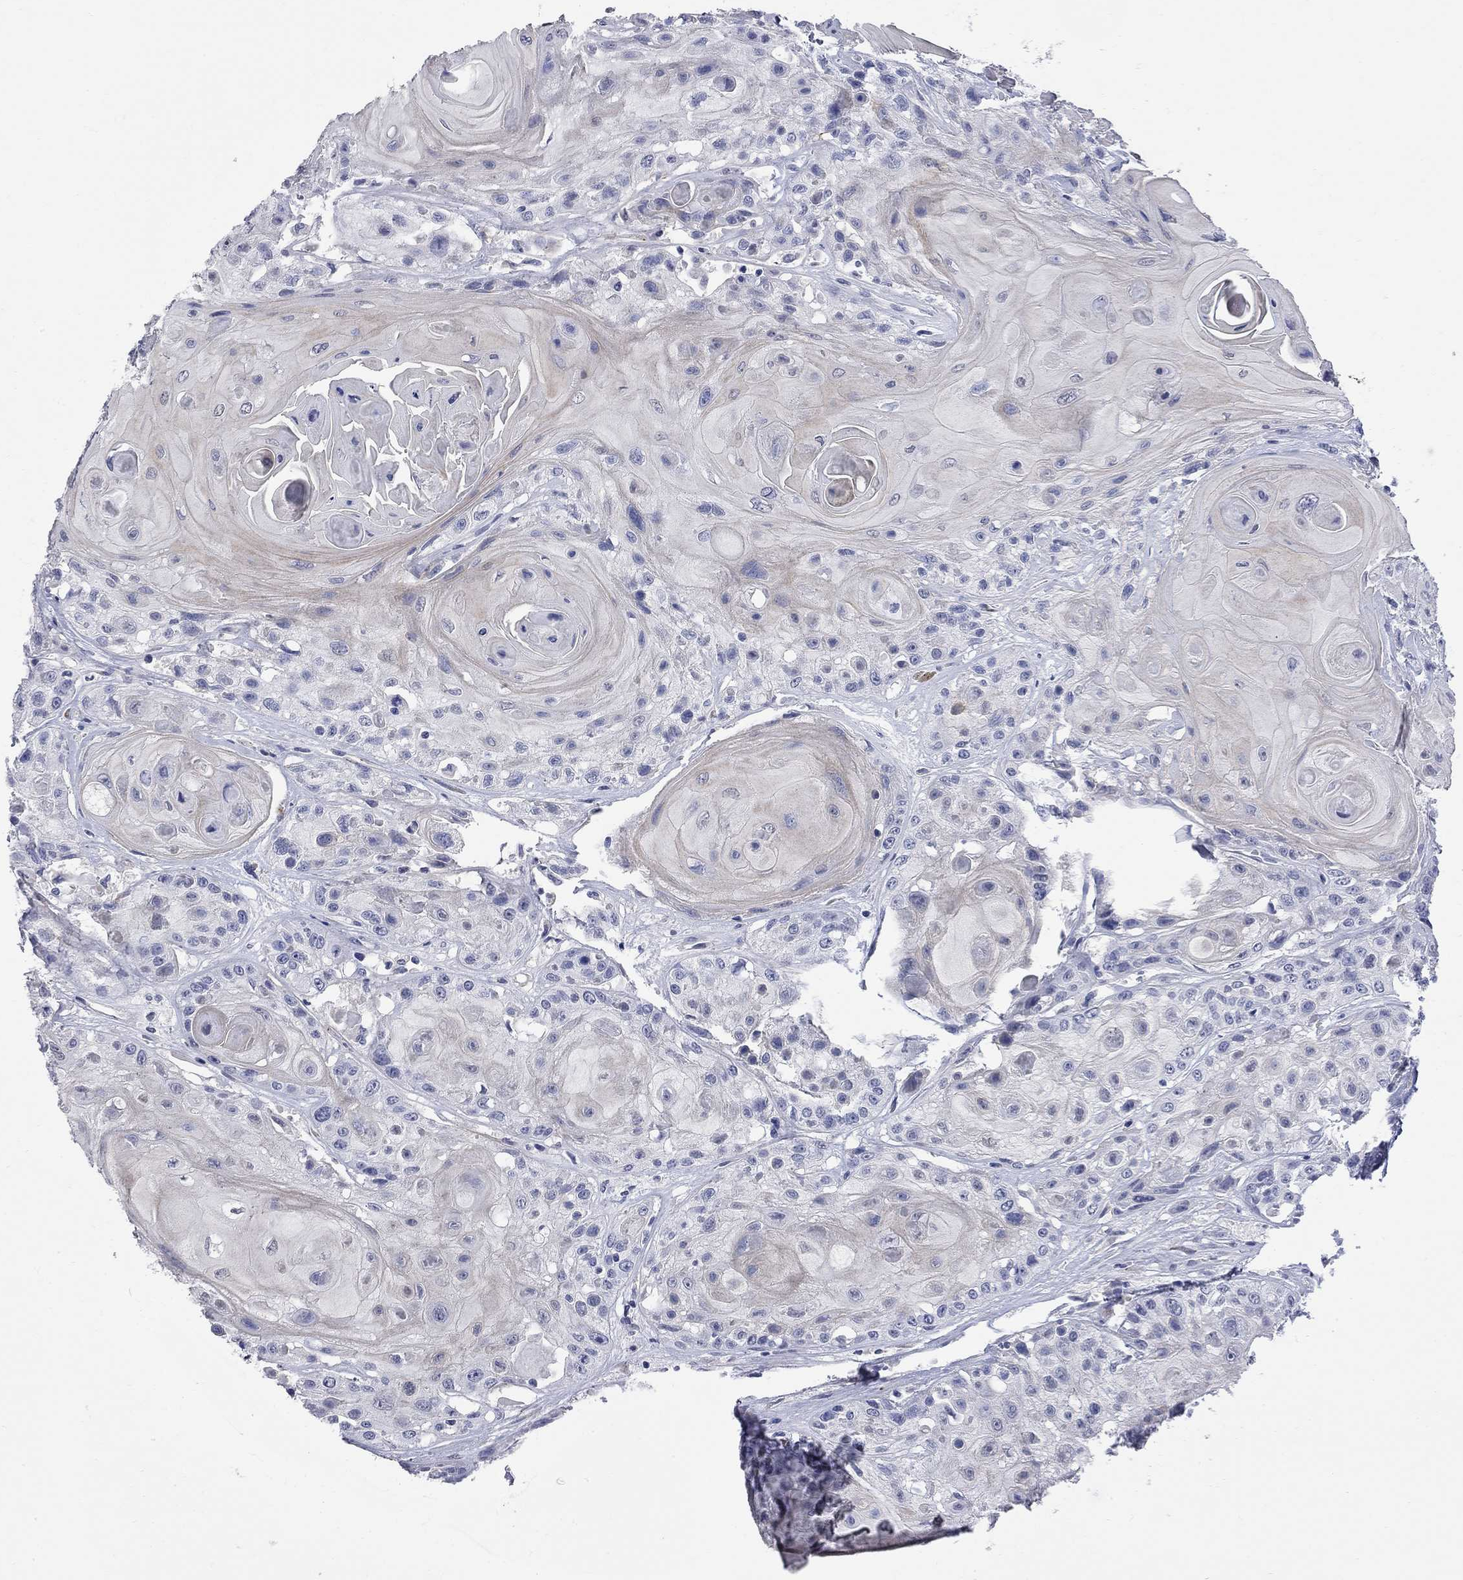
{"staining": {"intensity": "negative", "quantity": "none", "location": "none"}, "tissue": "head and neck cancer", "cell_type": "Tumor cells", "image_type": "cancer", "snomed": [{"axis": "morphology", "description": "Squamous cell carcinoma, NOS"}, {"axis": "topography", "description": "Head-Neck"}], "caption": "Protein analysis of head and neck cancer (squamous cell carcinoma) shows no significant expression in tumor cells.", "gene": "FAM221B", "patient": {"sex": "female", "age": 59}}